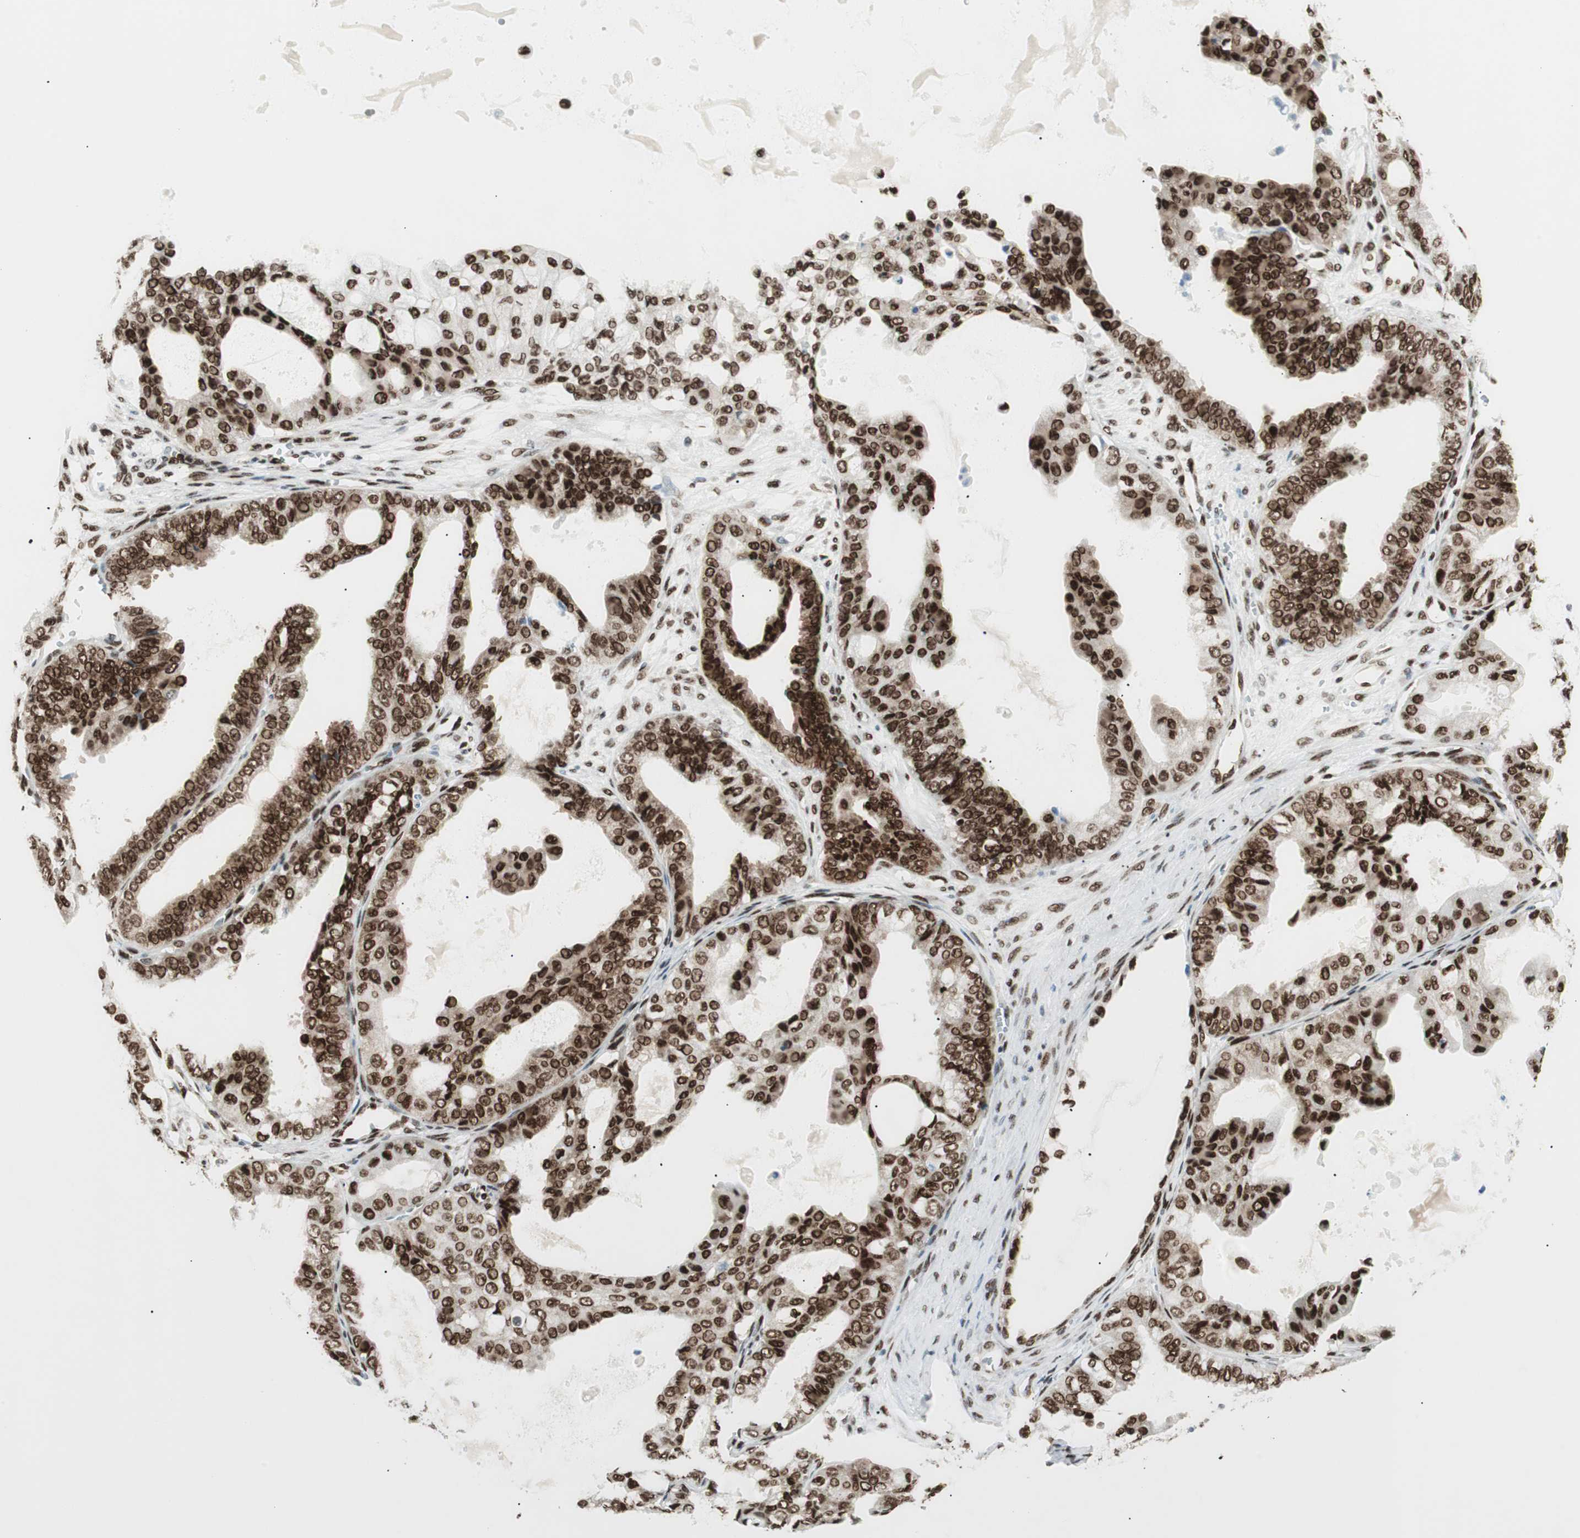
{"staining": {"intensity": "strong", "quantity": ">75%", "location": "nuclear"}, "tissue": "ovarian cancer", "cell_type": "Tumor cells", "image_type": "cancer", "snomed": [{"axis": "morphology", "description": "Carcinoma, NOS"}, {"axis": "morphology", "description": "Carcinoma, endometroid"}, {"axis": "topography", "description": "Ovary"}], "caption": "Protein expression analysis of endometroid carcinoma (ovarian) demonstrates strong nuclear expression in about >75% of tumor cells.", "gene": "EWSR1", "patient": {"sex": "female", "age": 50}}